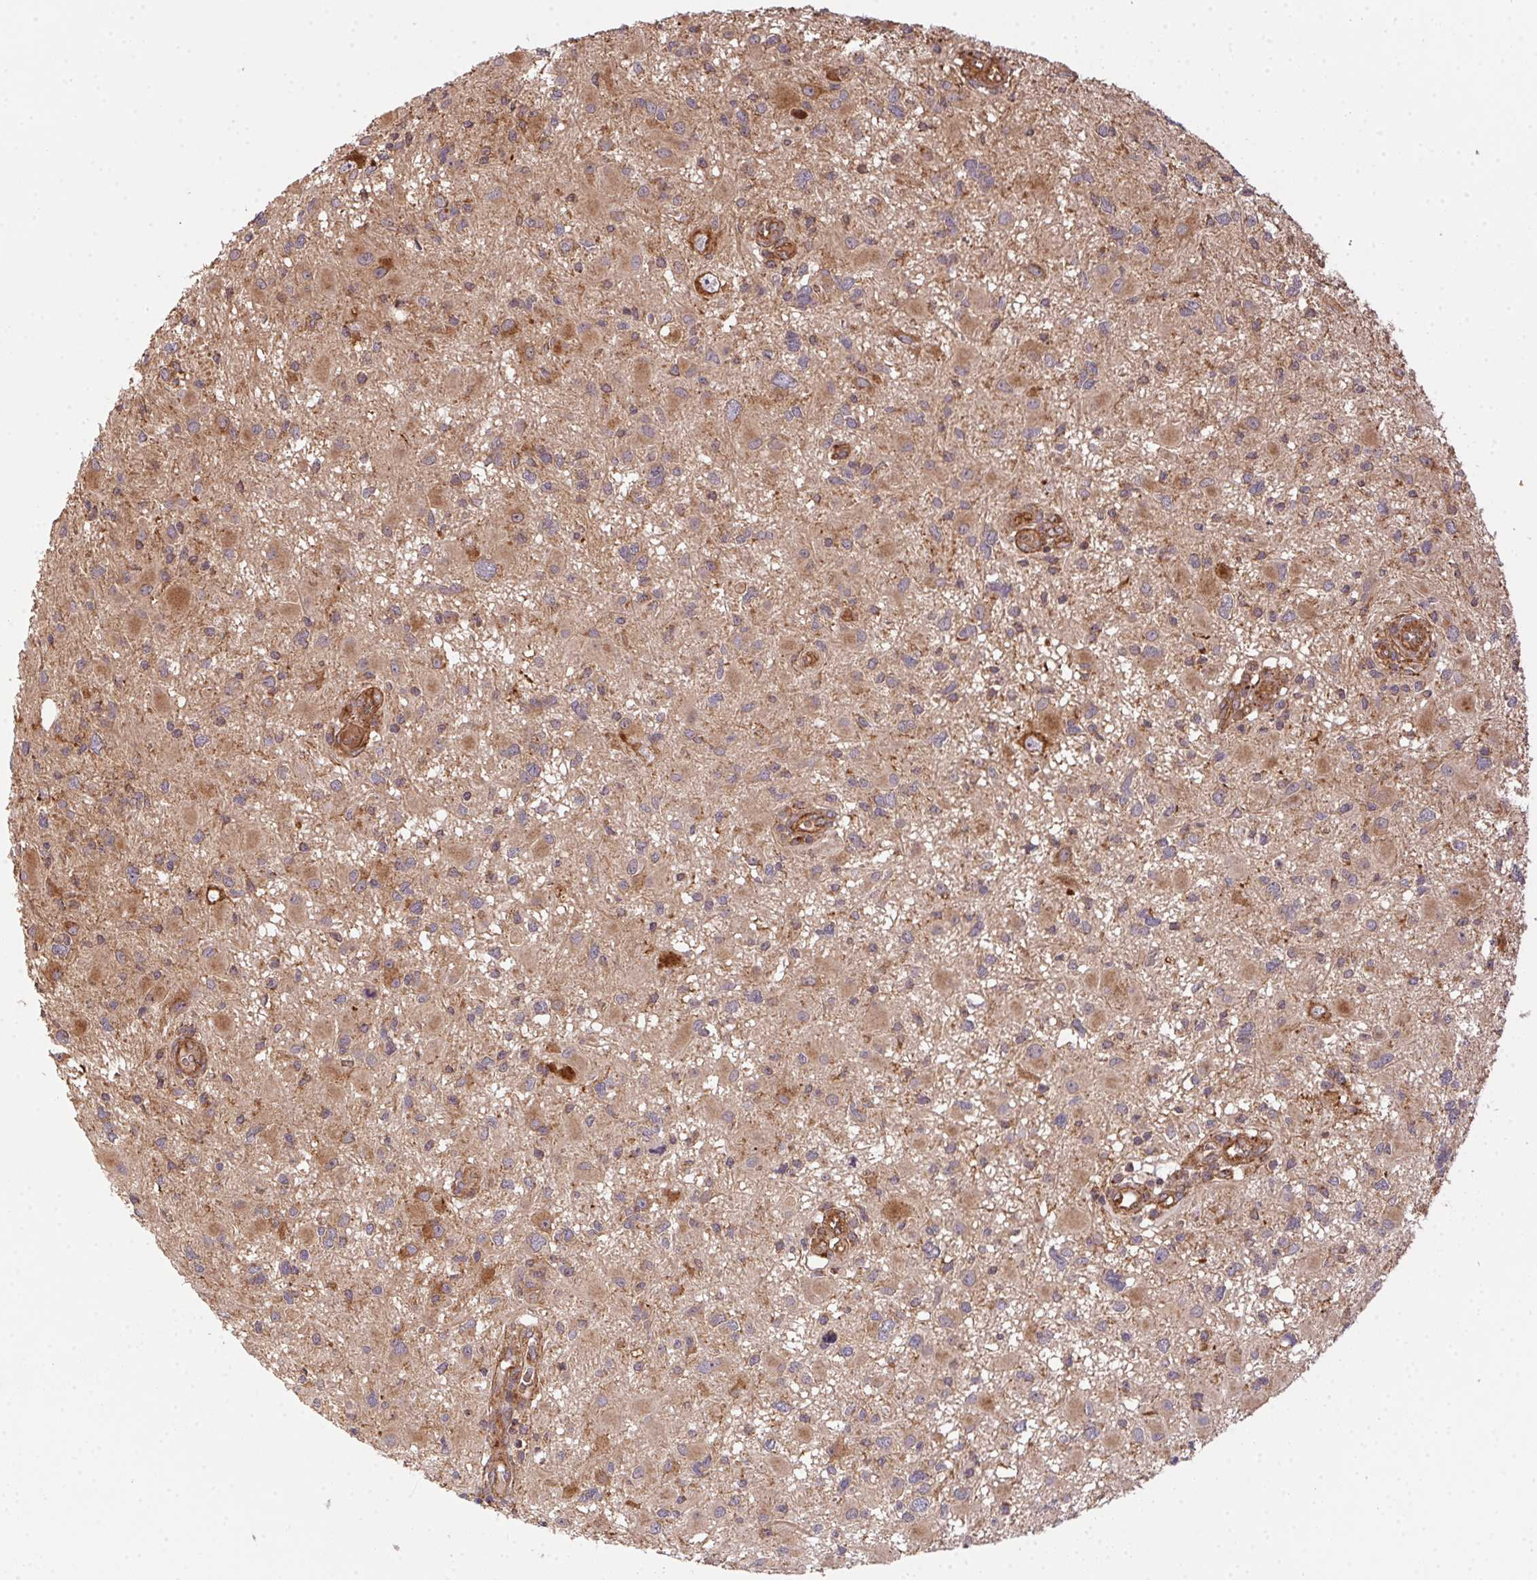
{"staining": {"intensity": "weak", "quantity": "25%-75%", "location": "cytoplasmic/membranous"}, "tissue": "glioma", "cell_type": "Tumor cells", "image_type": "cancer", "snomed": [{"axis": "morphology", "description": "Glioma, malignant, High grade"}, {"axis": "topography", "description": "Brain"}], "caption": "Immunohistochemical staining of human malignant glioma (high-grade) exhibits low levels of weak cytoplasmic/membranous protein staining in about 25%-75% of tumor cells.", "gene": "USE1", "patient": {"sex": "male", "age": 54}}